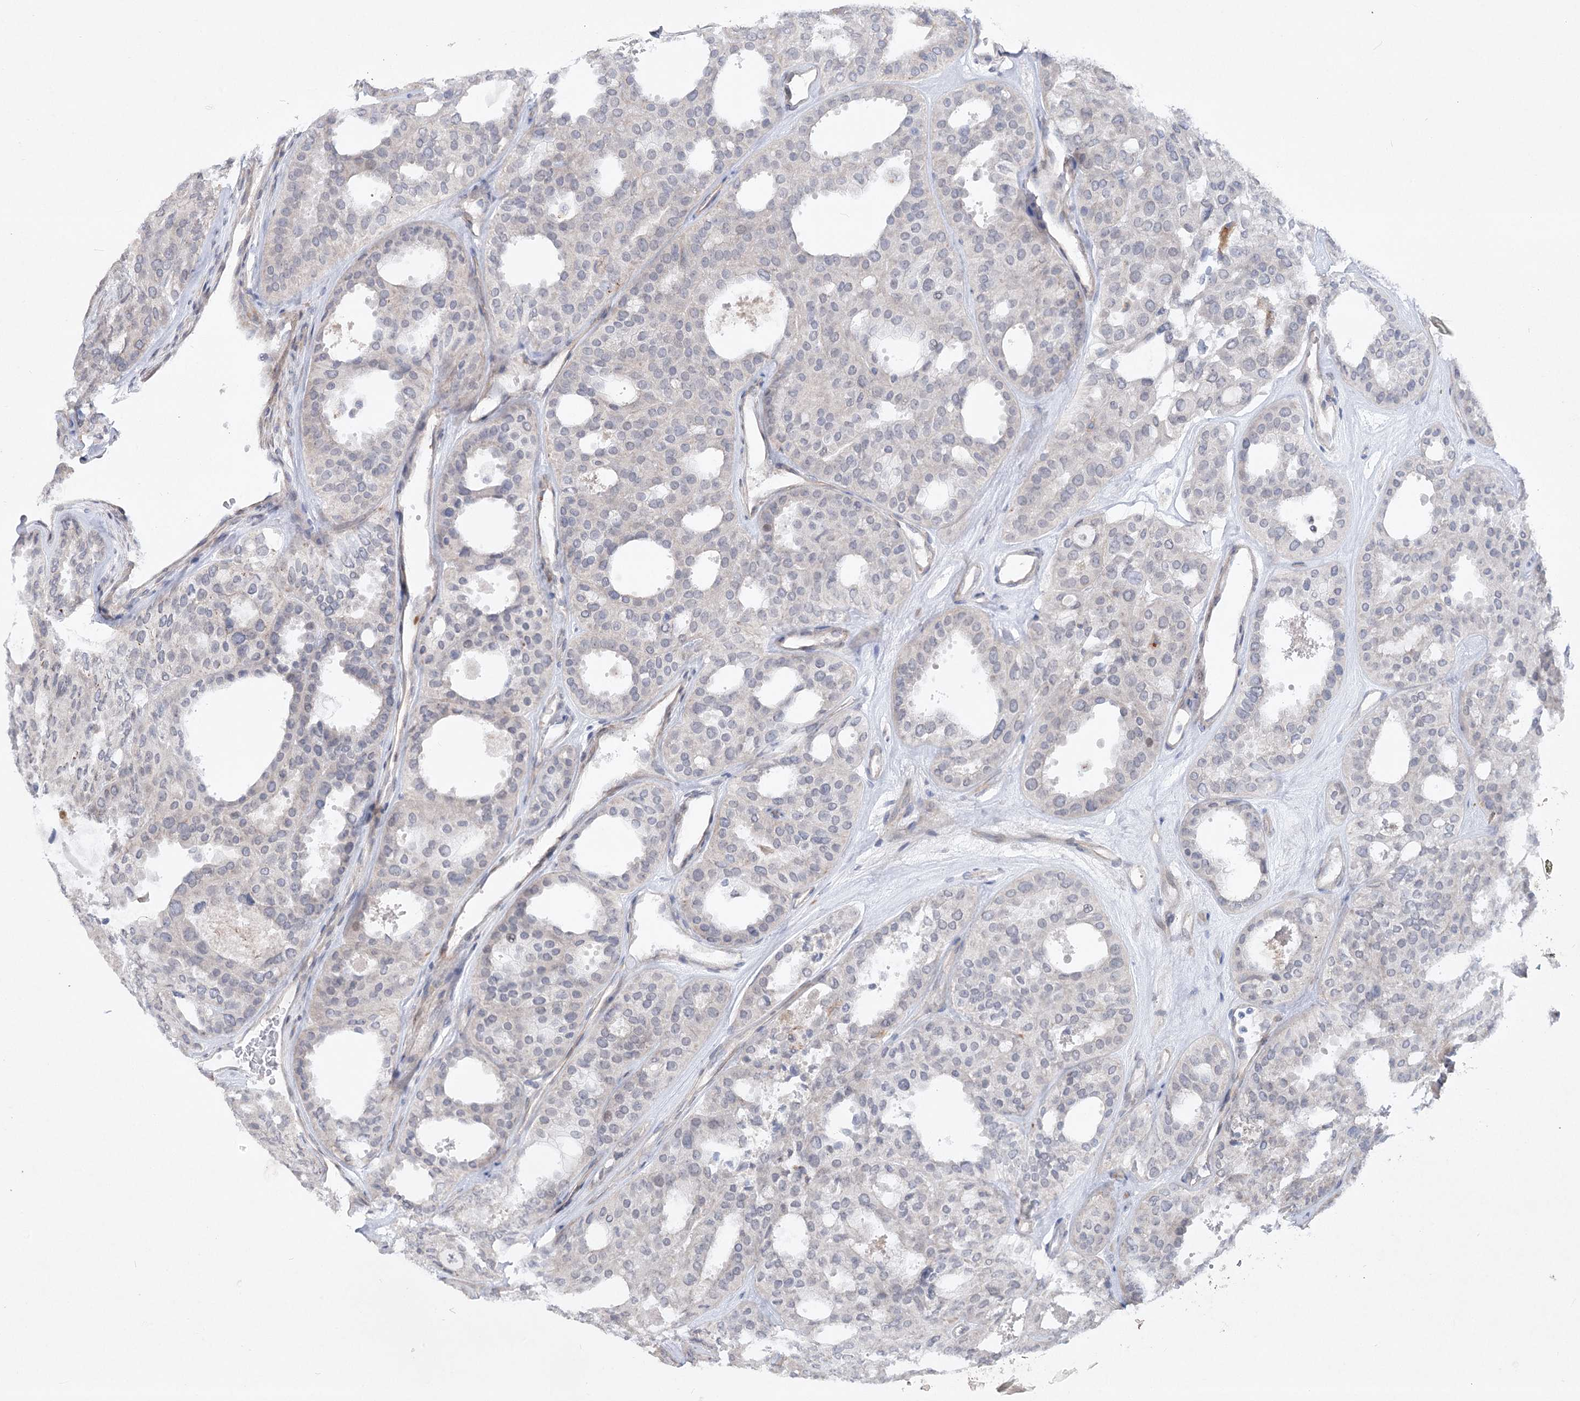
{"staining": {"intensity": "negative", "quantity": "none", "location": "none"}, "tissue": "thyroid cancer", "cell_type": "Tumor cells", "image_type": "cancer", "snomed": [{"axis": "morphology", "description": "Follicular adenoma carcinoma, NOS"}, {"axis": "topography", "description": "Thyroid gland"}], "caption": "An immunohistochemistry image of thyroid follicular adenoma carcinoma is shown. There is no staining in tumor cells of thyroid follicular adenoma carcinoma.", "gene": "SCN11A", "patient": {"sex": "male", "age": 75}}